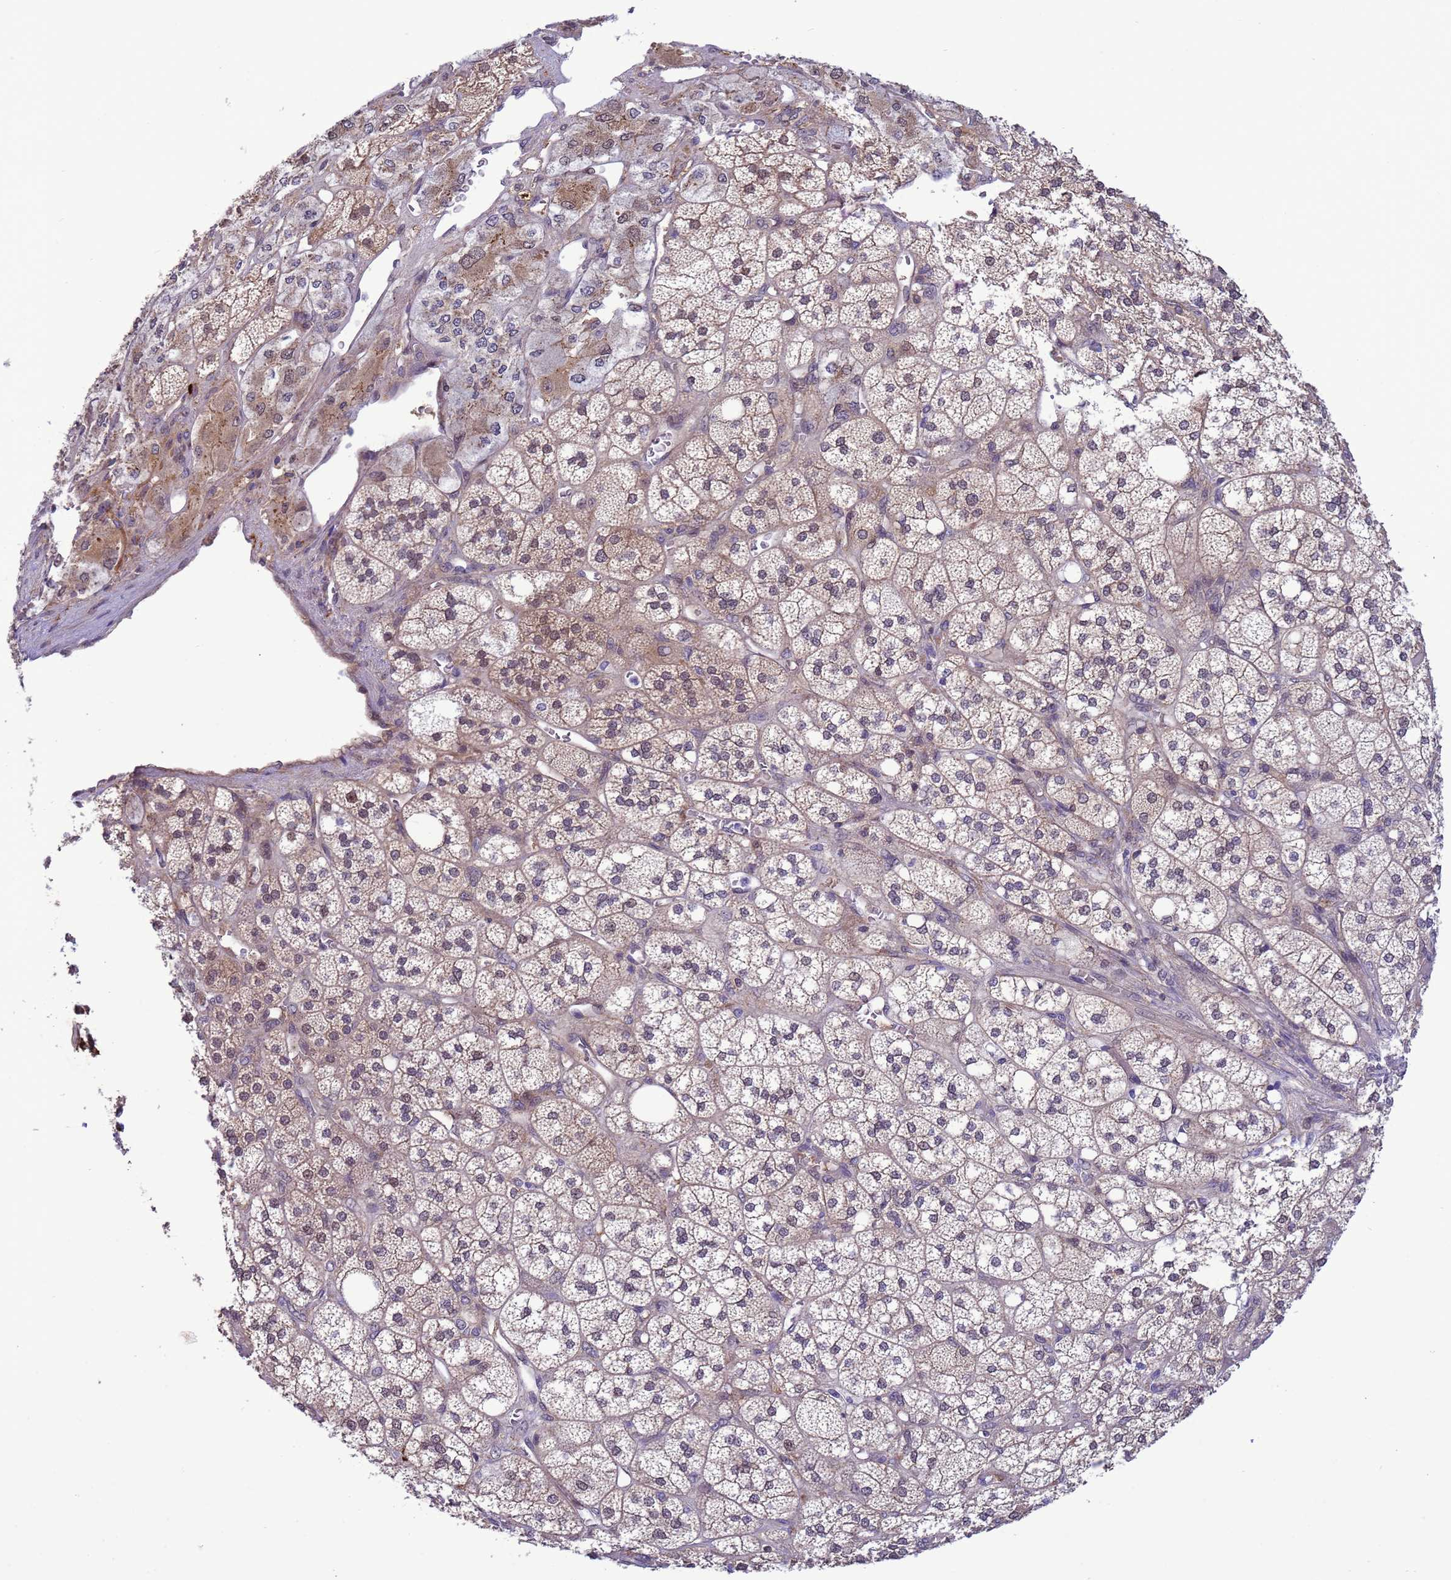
{"staining": {"intensity": "moderate", "quantity": "25%-75%", "location": "cytoplasmic/membranous,nuclear"}, "tissue": "adrenal gland", "cell_type": "Glandular cells", "image_type": "normal", "snomed": [{"axis": "morphology", "description": "Normal tissue, NOS"}, {"axis": "topography", "description": "Adrenal gland"}], "caption": "Glandular cells exhibit medium levels of moderate cytoplasmic/membranous,nuclear staining in approximately 25%-75% of cells in normal adrenal gland. (DAB IHC with brightfield microscopy, high magnification).", "gene": "GJA10", "patient": {"sex": "male", "age": 61}}